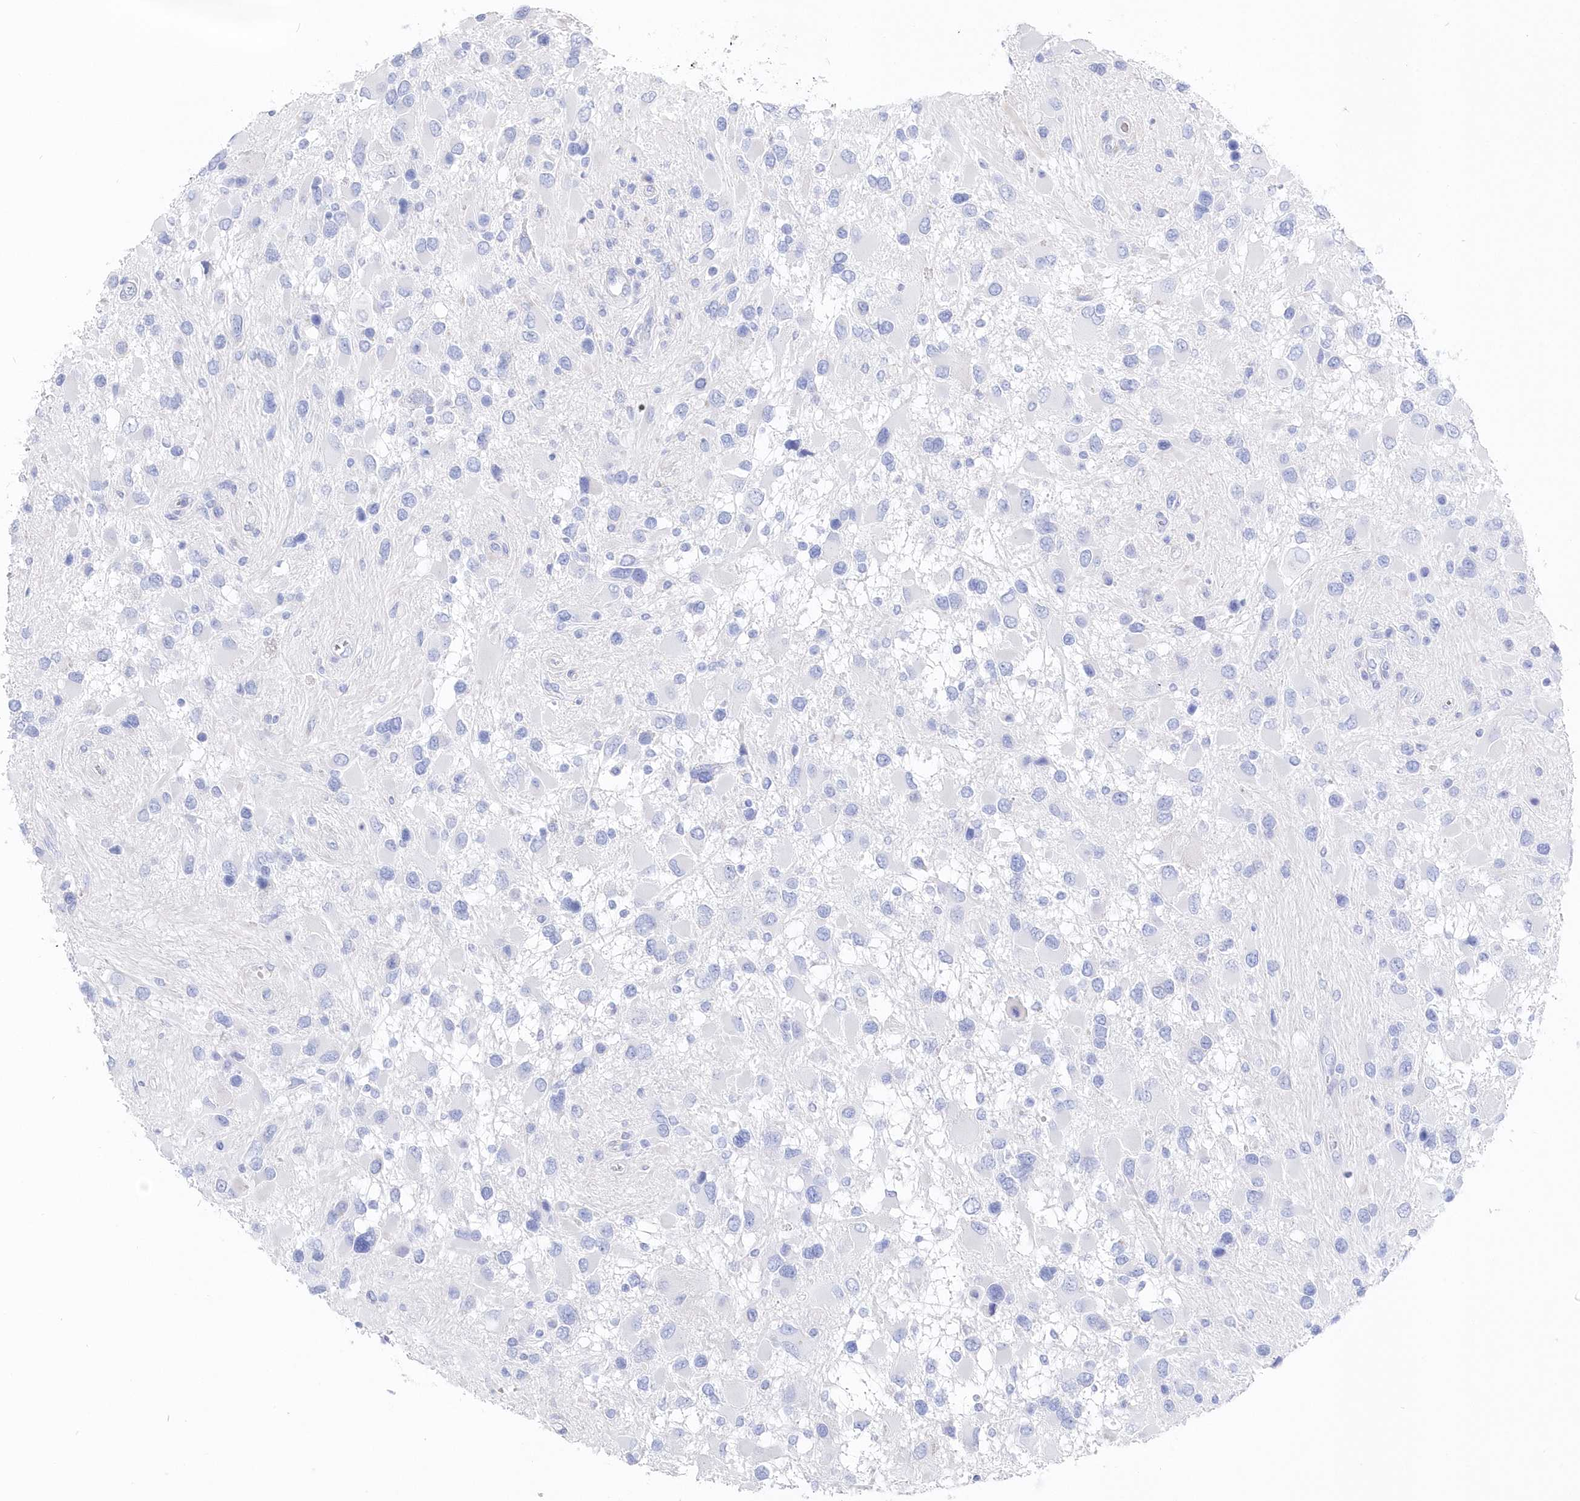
{"staining": {"intensity": "negative", "quantity": "none", "location": "none"}, "tissue": "glioma", "cell_type": "Tumor cells", "image_type": "cancer", "snomed": [{"axis": "morphology", "description": "Glioma, malignant, High grade"}, {"axis": "topography", "description": "Brain"}], "caption": "IHC photomicrograph of human malignant high-grade glioma stained for a protein (brown), which exhibits no positivity in tumor cells. (DAB (3,3'-diaminobenzidine) IHC visualized using brightfield microscopy, high magnification).", "gene": "CSNK1G2", "patient": {"sex": "male", "age": 53}}